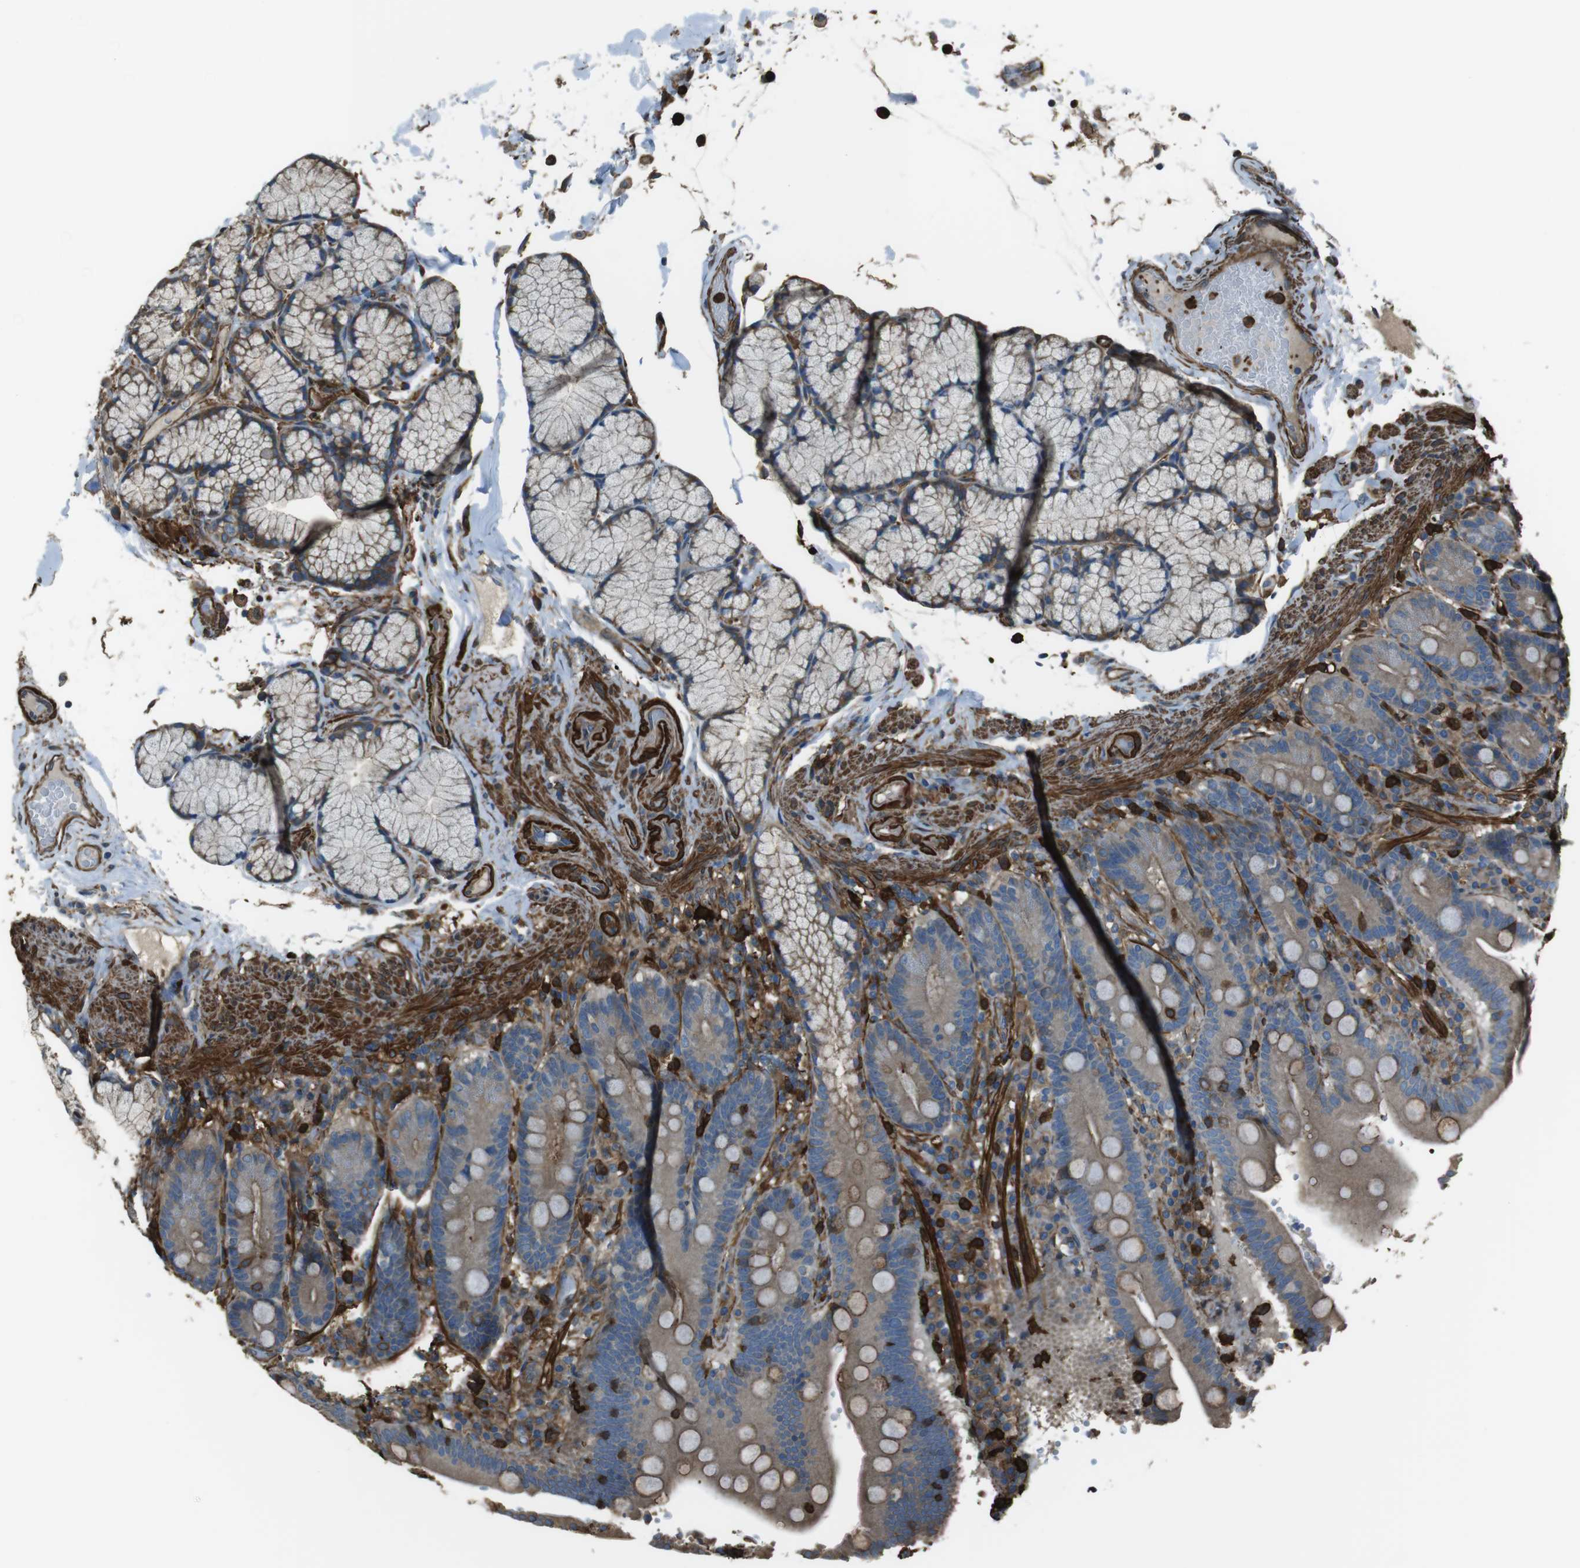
{"staining": {"intensity": "weak", "quantity": ">75%", "location": "cytoplasmic/membranous"}, "tissue": "duodenum", "cell_type": "Glandular cells", "image_type": "normal", "snomed": [{"axis": "morphology", "description": "Normal tissue, NOS"}, {"axis": "topography", "description": "Small intestine, NOS"}], "caption": "Weak cytoplasmic/membranous expression for a protein is identified in about >75% of glandular cells of normal duodenum using immunohistochemistry (IHC).", "gene": "SFT2D1", "patient": {"sex": "female", "age": 71}}